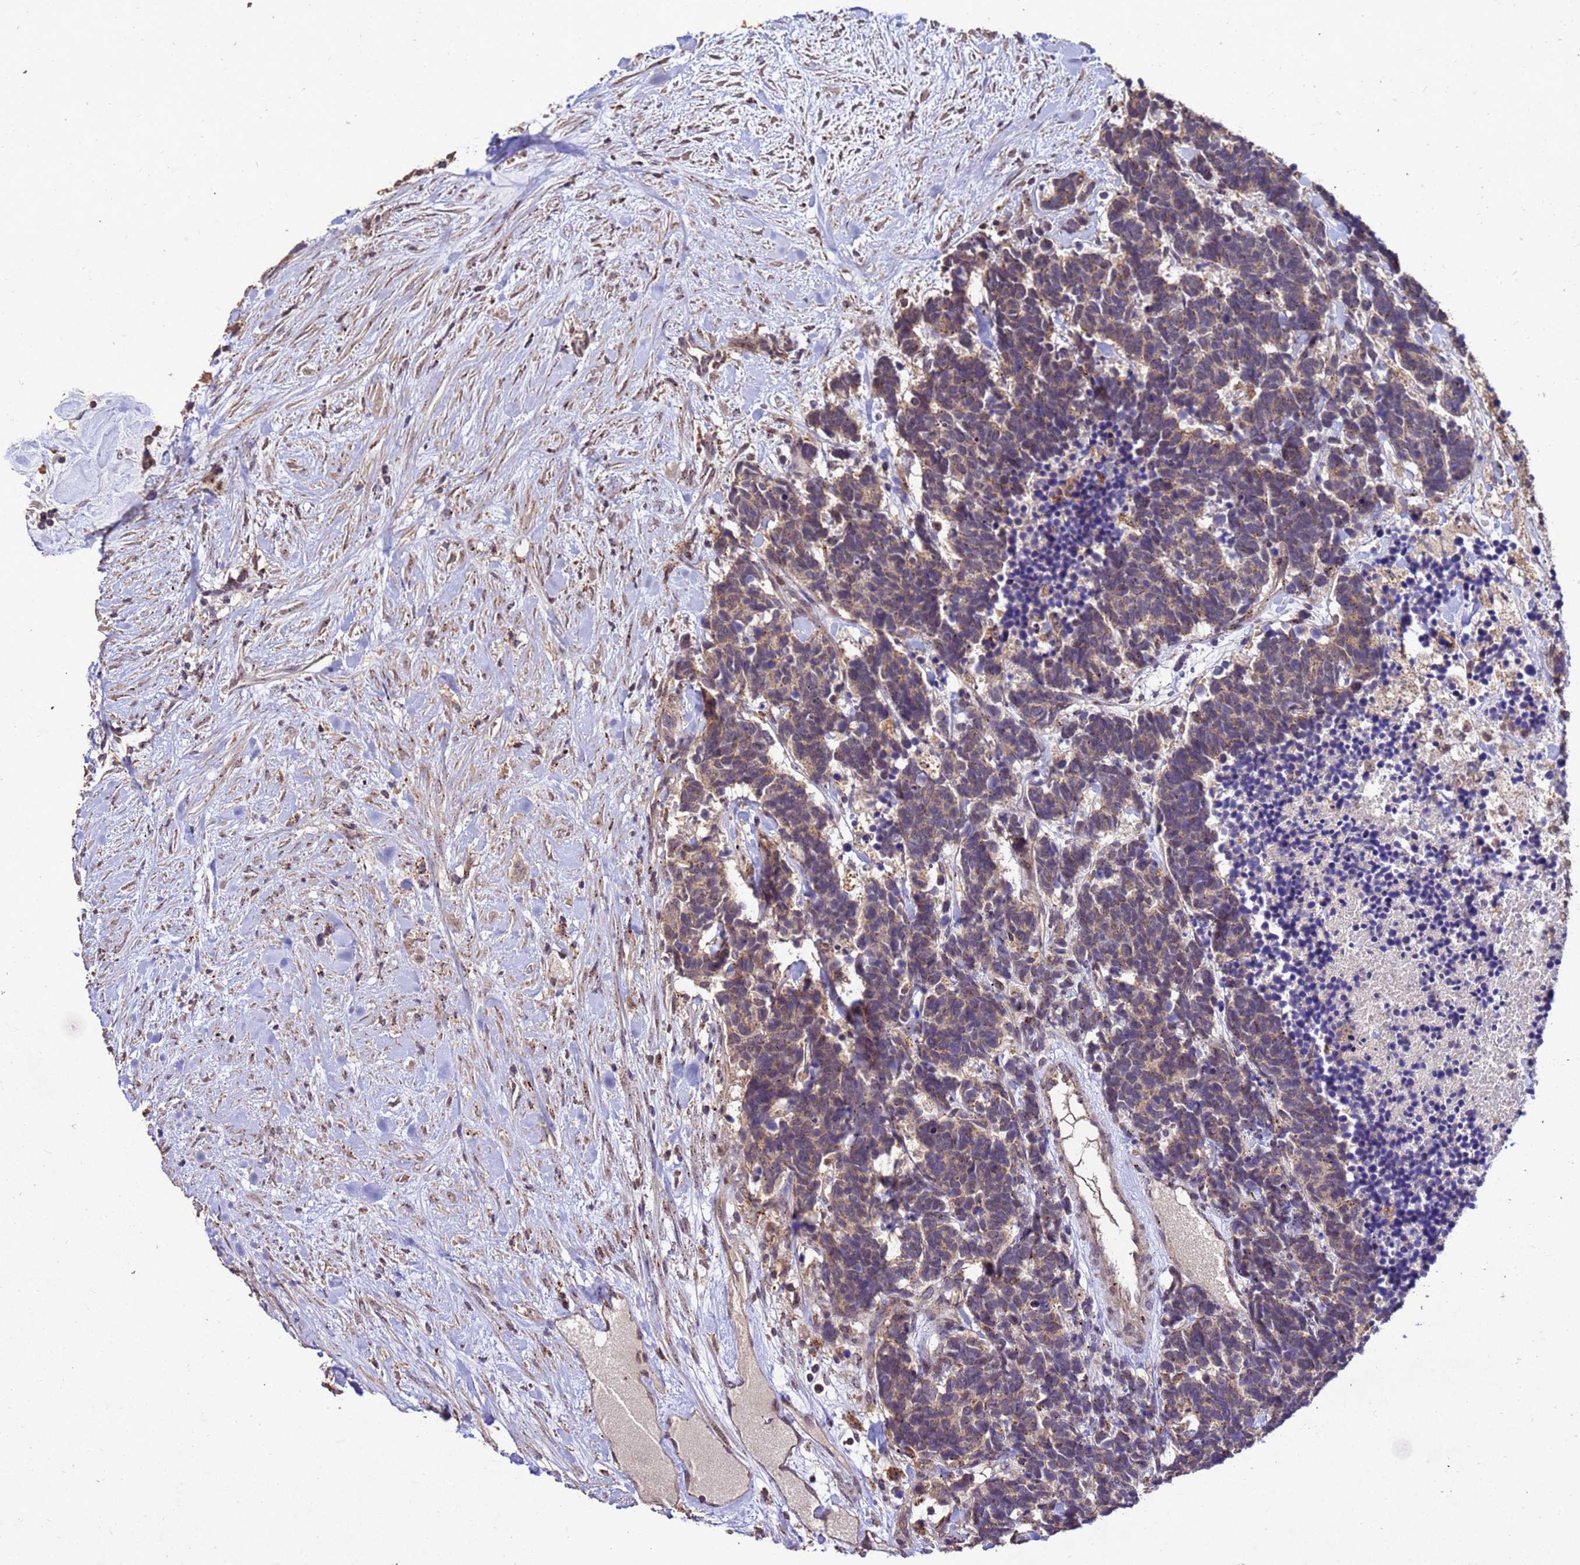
{"staining": {"intensity": "weak", "quantity": ">75%", "location": "cytoplasmic/membranous"}, "tissue": "carcinoid", "cell_type": "Tumor cells", "image_type": "cancer", "snomed": [{"axis": "morphology", "description": "Carcinoma, NOS"}, {"axis": "morphology", "description": "Carcinoid, malignant, NOS"}, {"axis": "topography", "description": "Prostate"}], "caption": "Protein analysis of carcinoid tissue exhibits weak cytoplasmic/membranous expression in about >75% of tumor cells.", "gene": "TOR4A", "patient": {"sex": "male", "age": 57}}